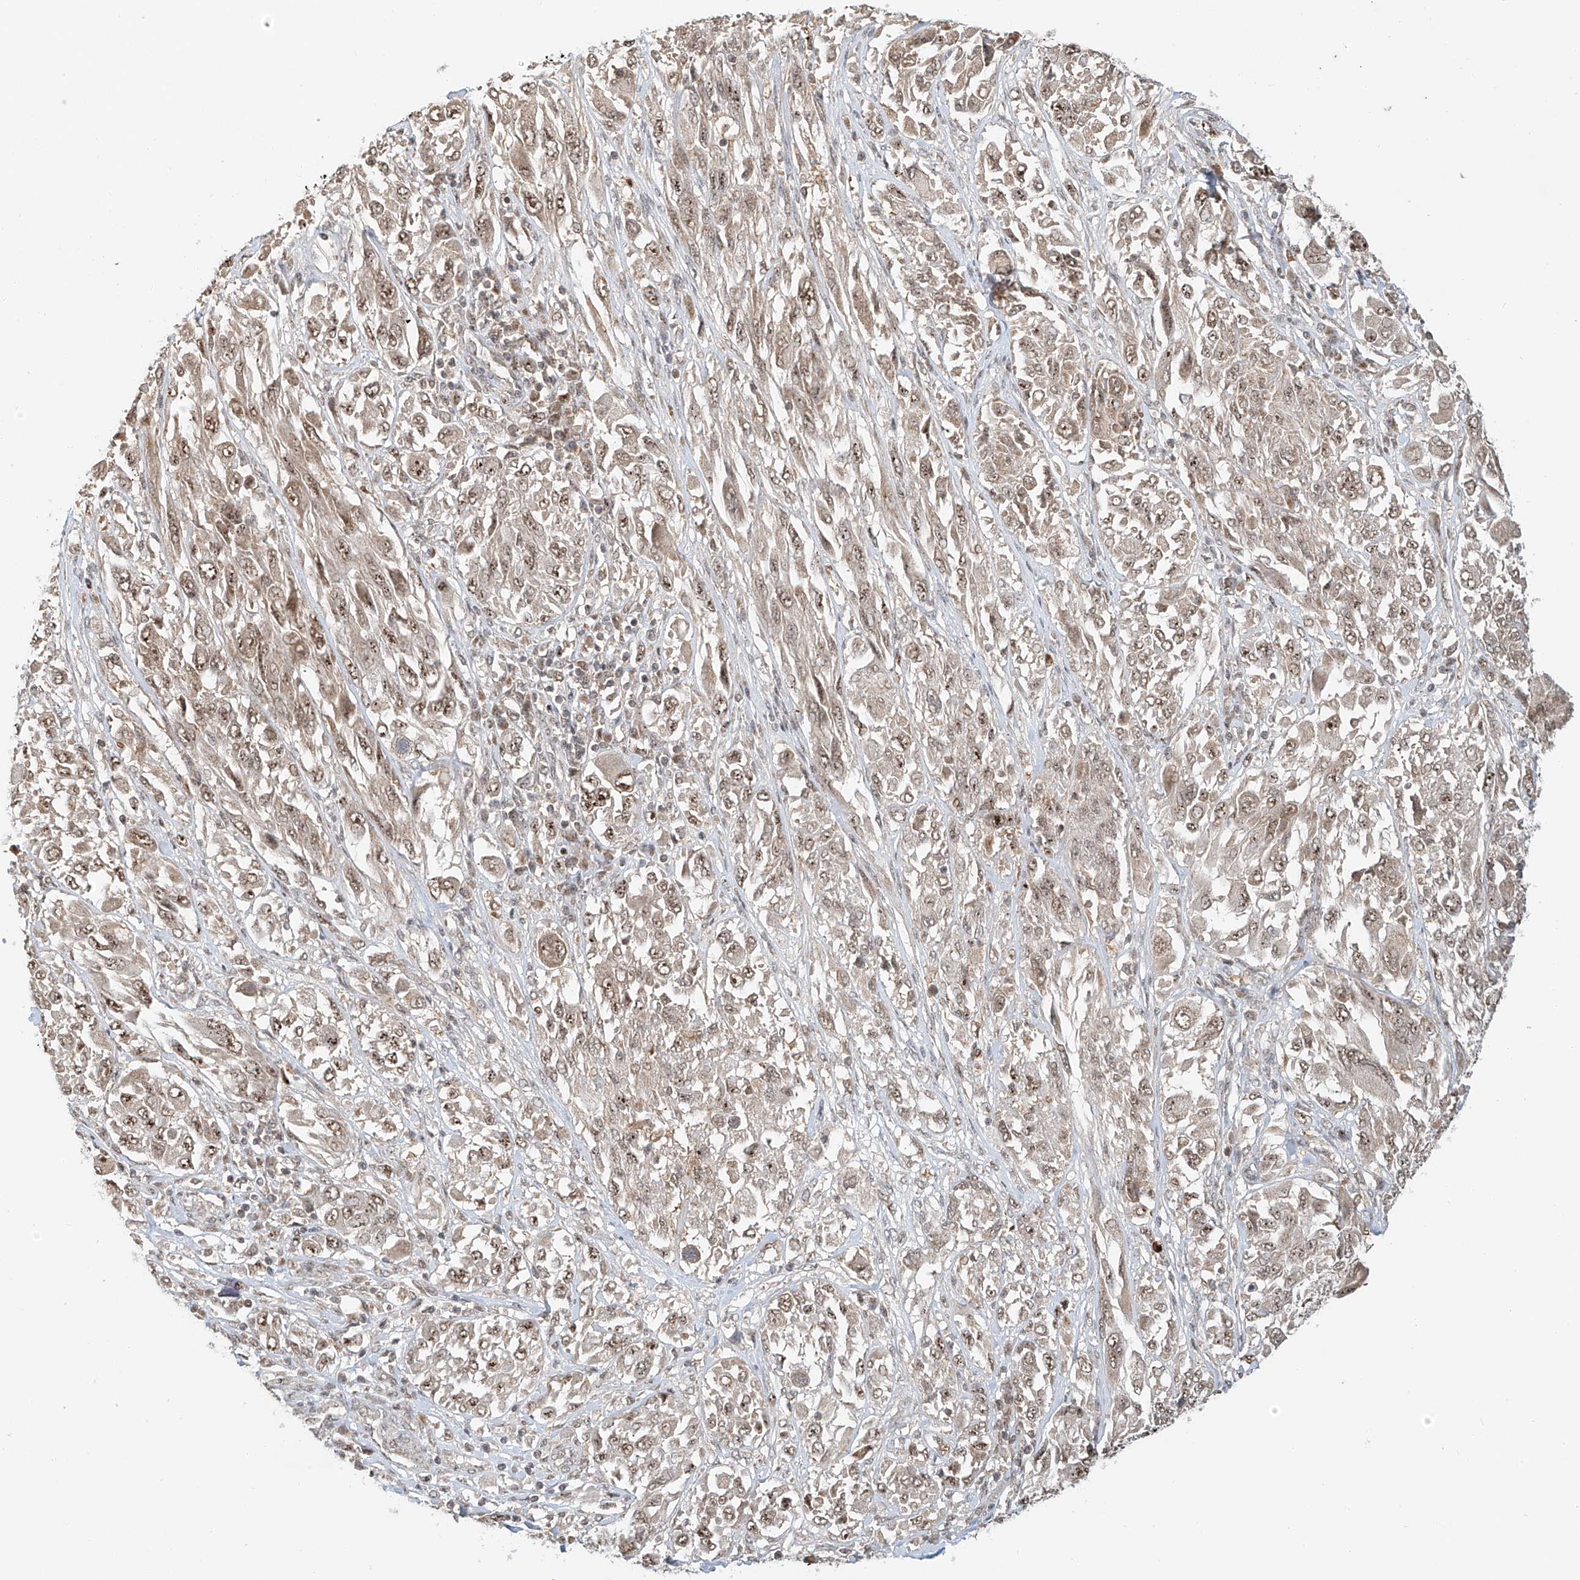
{"staining": {"intensity": "weak", "quantity": ">75%", "location": "nuclear"}, "tissue": "melanoma", "cell_type": "Tumor cells", "image_type": "cancer", "snomed": [{"axis": "morphology", "description": "Malignant melanoma, NOS"}, {"axis": "topography", "description": "Skin"}], "caption": "Immunohistochemistry of malignant melanoma shows low levels of weak nuclear positivity in approximately >75% of tumor cells. (IHC, brightfield microscopy, high magnification).", "gene": "SYTL3", "patient": {"sex": "female", "age": 91}}